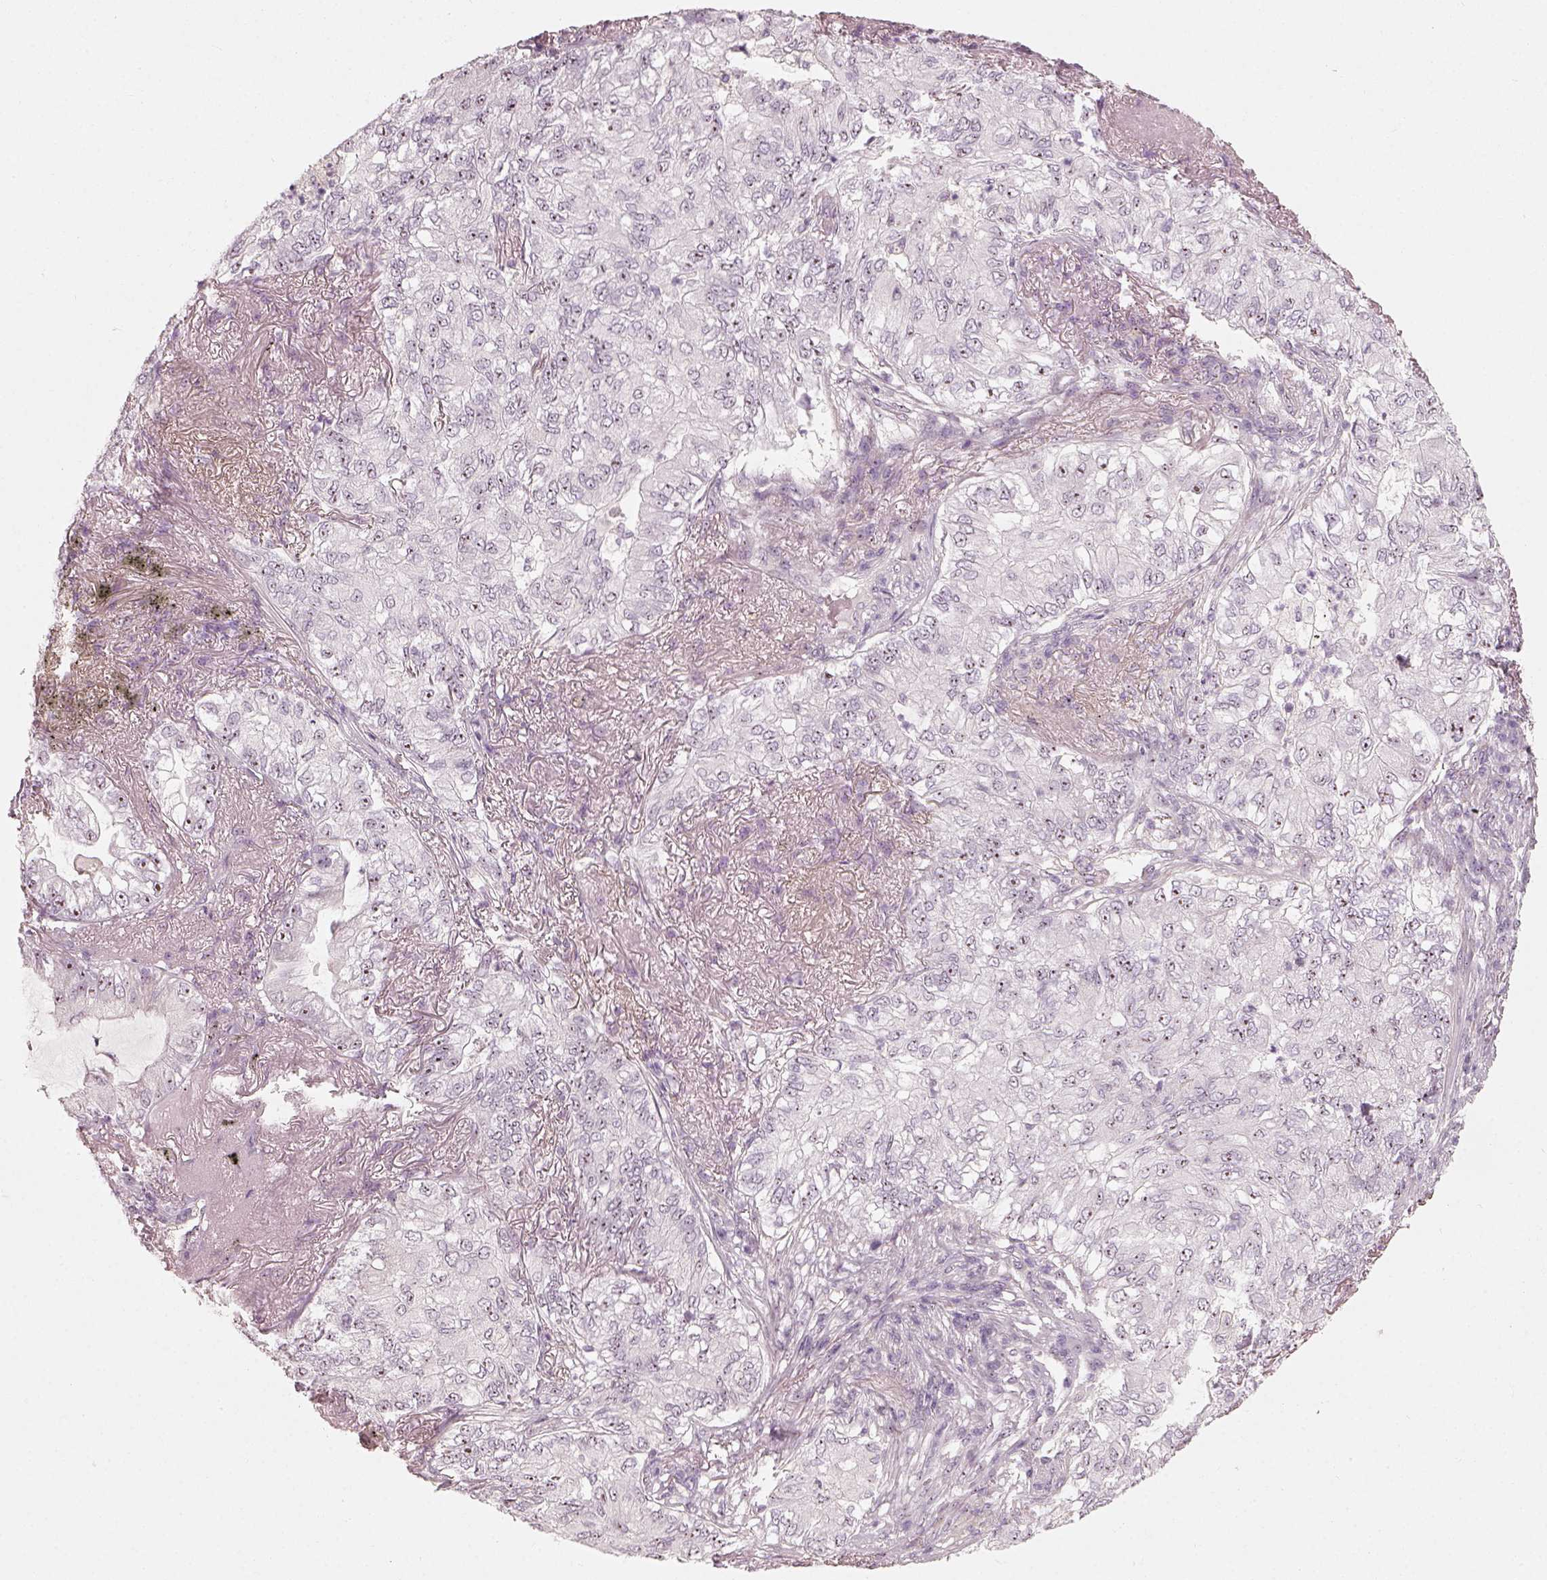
{"staining": {"intensity": "weak", "quantity": "25%-75%", "location": "nuclear"}, "tissue": "lung cancer", "cell_type": "Tumor cells", "image_type": "cancer", "snomed": [{"axis": "morphology", "description": "Adenocarcinoma, NOS"}, {"axis": "topography", "description": "Lung"}], "caption": "A high-resolution histopathology image shows IHC staining of lung cancer, which displays weak nuclear staining in about 25%-75% of tumor cells.", "gene": "CDS1", "patient": {"sex": "female", "age": 73}}